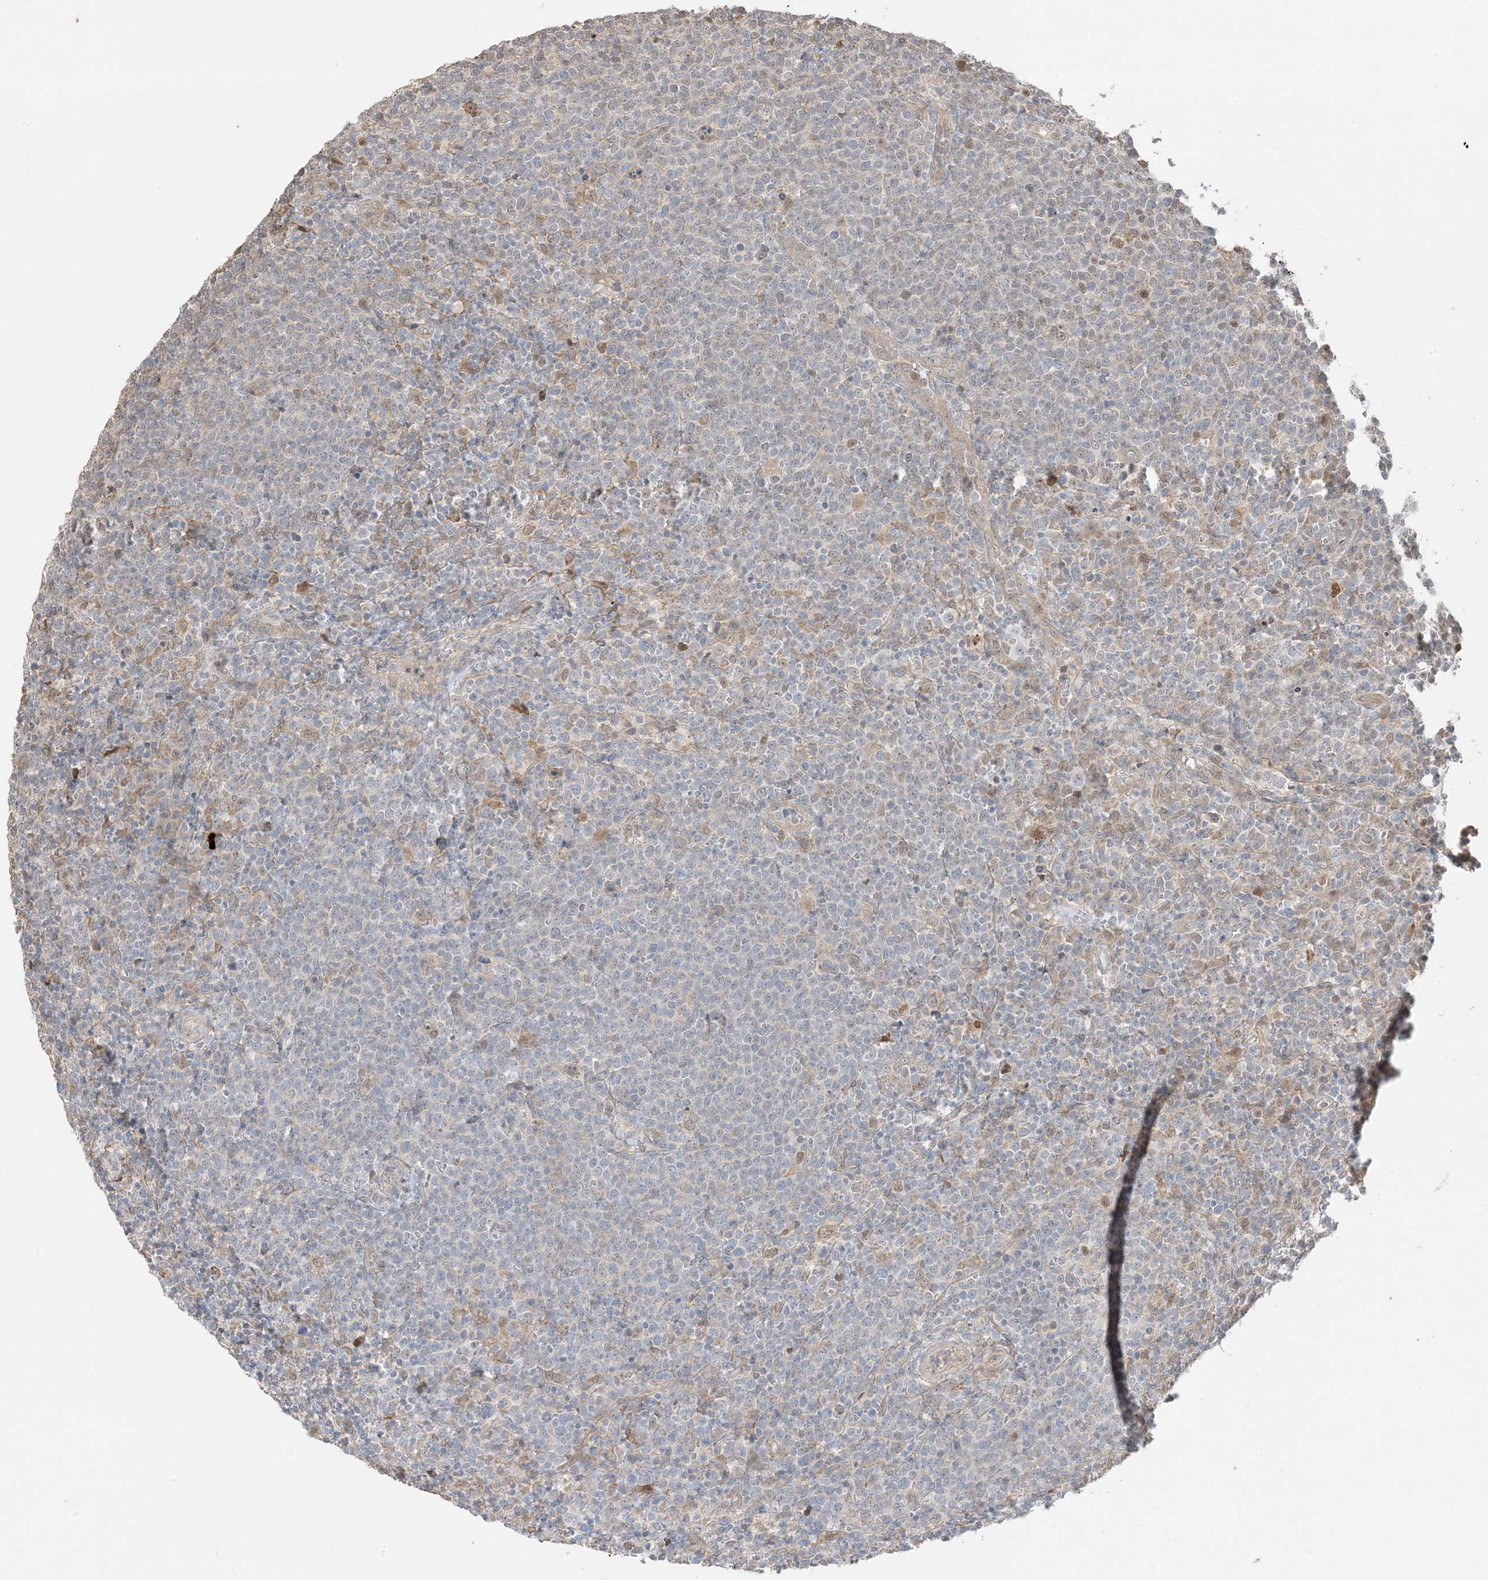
{"staining": {"intensity": "negative", "quantity": "none", "location": "none"}, "tissue": "lymphoma", "cell_type": "Tumor cells", "image_type": "cancer", "snomed": [{"axis": "morphology", "description": "Malignant lymphoma, non-Hodgkin's type, High grade"}, {"axis": "topography", "description": "Lymph node"}], "caption": "Immunohistochemical staining of malignant lymphoma, non-Hodgkin's type (high-grade) demonstrates no significant positivity in tumor cells.", "gene": "ZBTB41", "patient": {"sex": "male", "age": 61}}